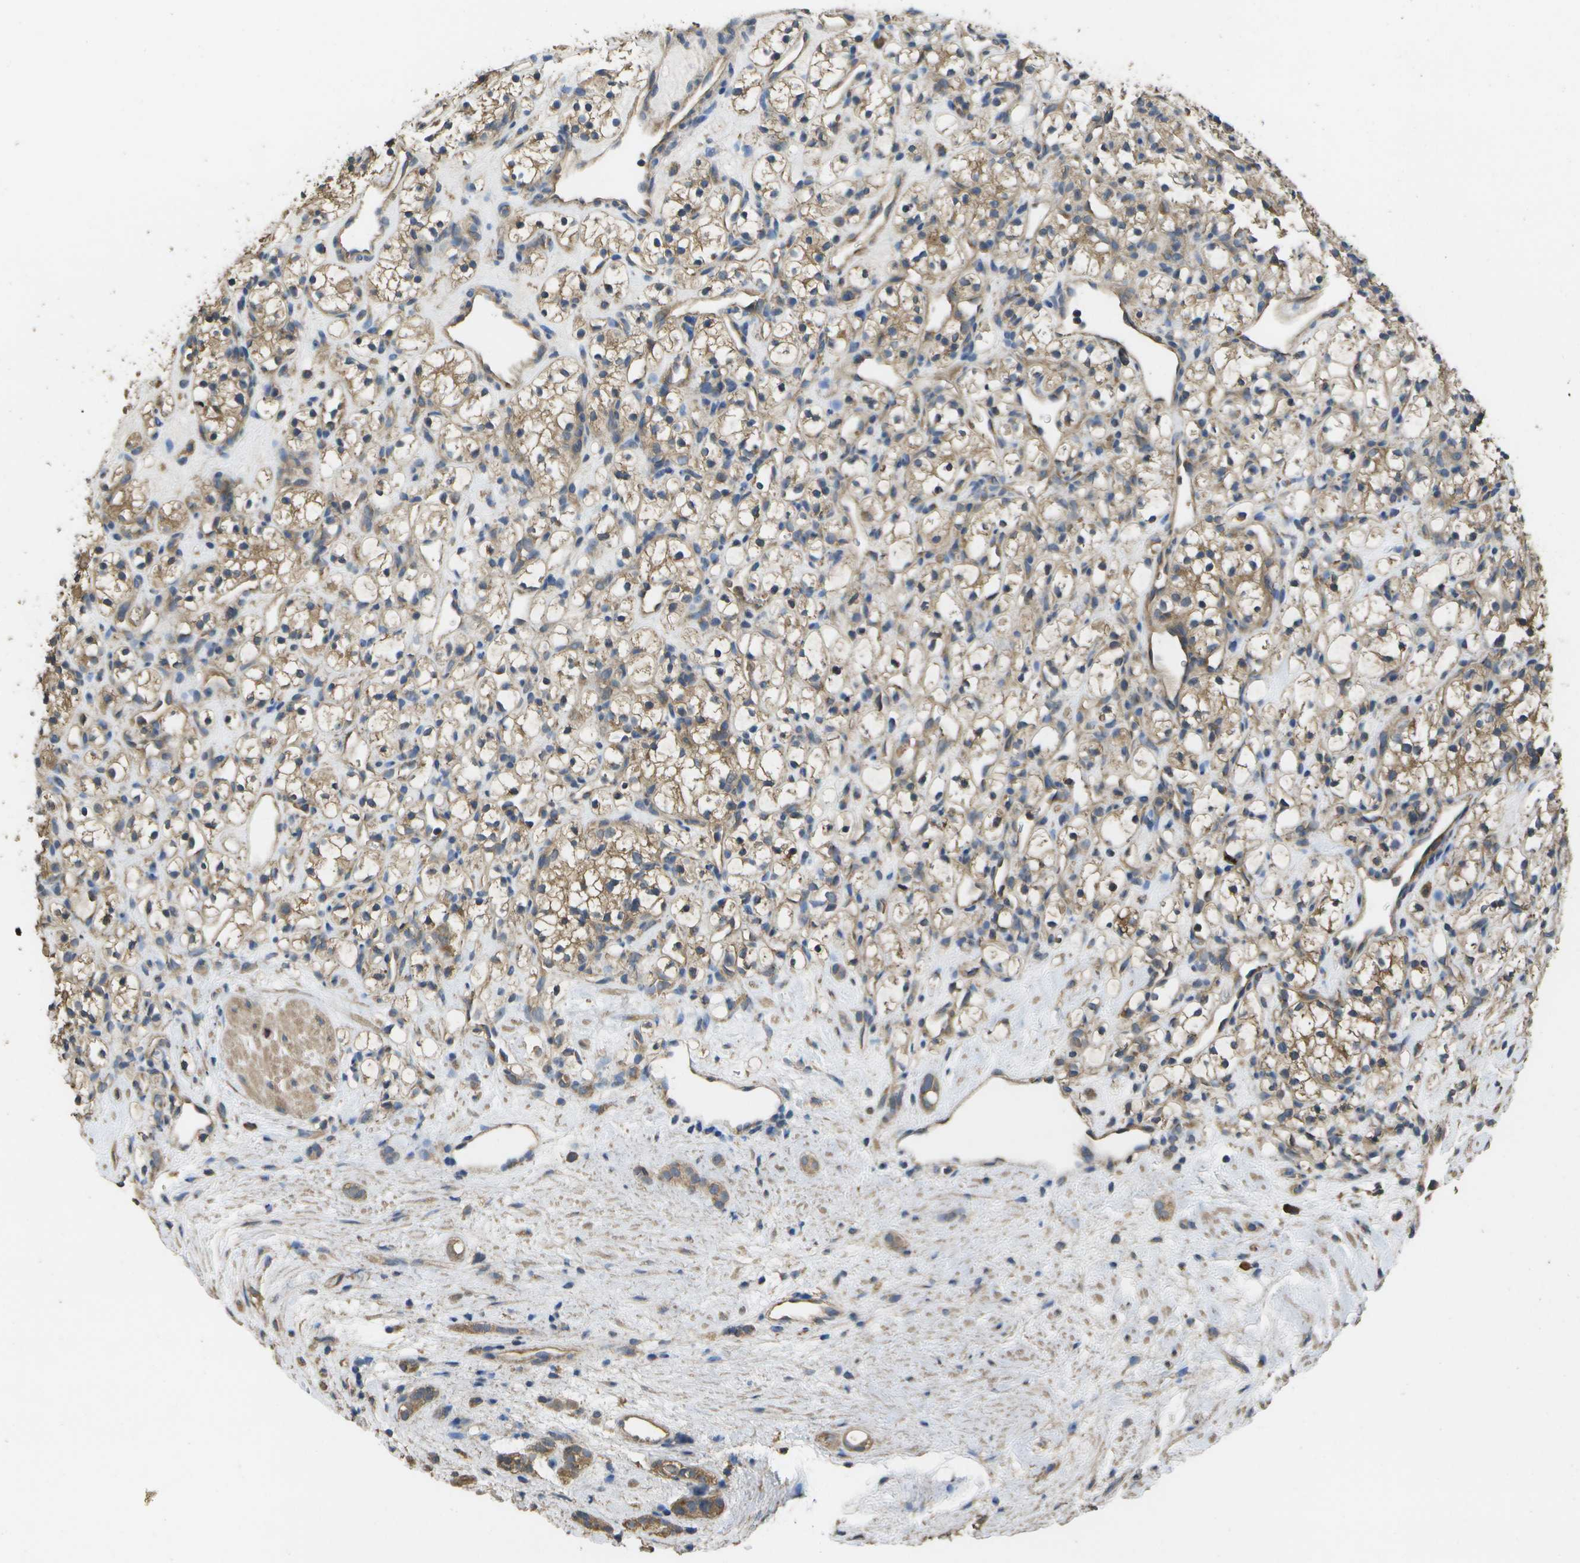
{"staining": {"intensity": "moderate", "quantity": ">75%", "location": "cytoplasmic/membranous"}, "tissue": "renal cancer", "cell_type": "Tumor cells", "image_type": "cancer", "snomed": [{"axis": "morphology", "description": "Adenocarcinoma, NOS"}, {"axis": "topography", "description": "Kidney"}], "caption": "A brown stain shows moderate cytoplasmic/membranous staining of a protein in adenocarcinoma (renal) tumor cells. The protein of interest is stained brown, and the nuclei are stained in blue (DAB IHC with brightfield microscopy, high magnification).", "gene": "SACS", "patient": {"sex": "female", "age": 60}}